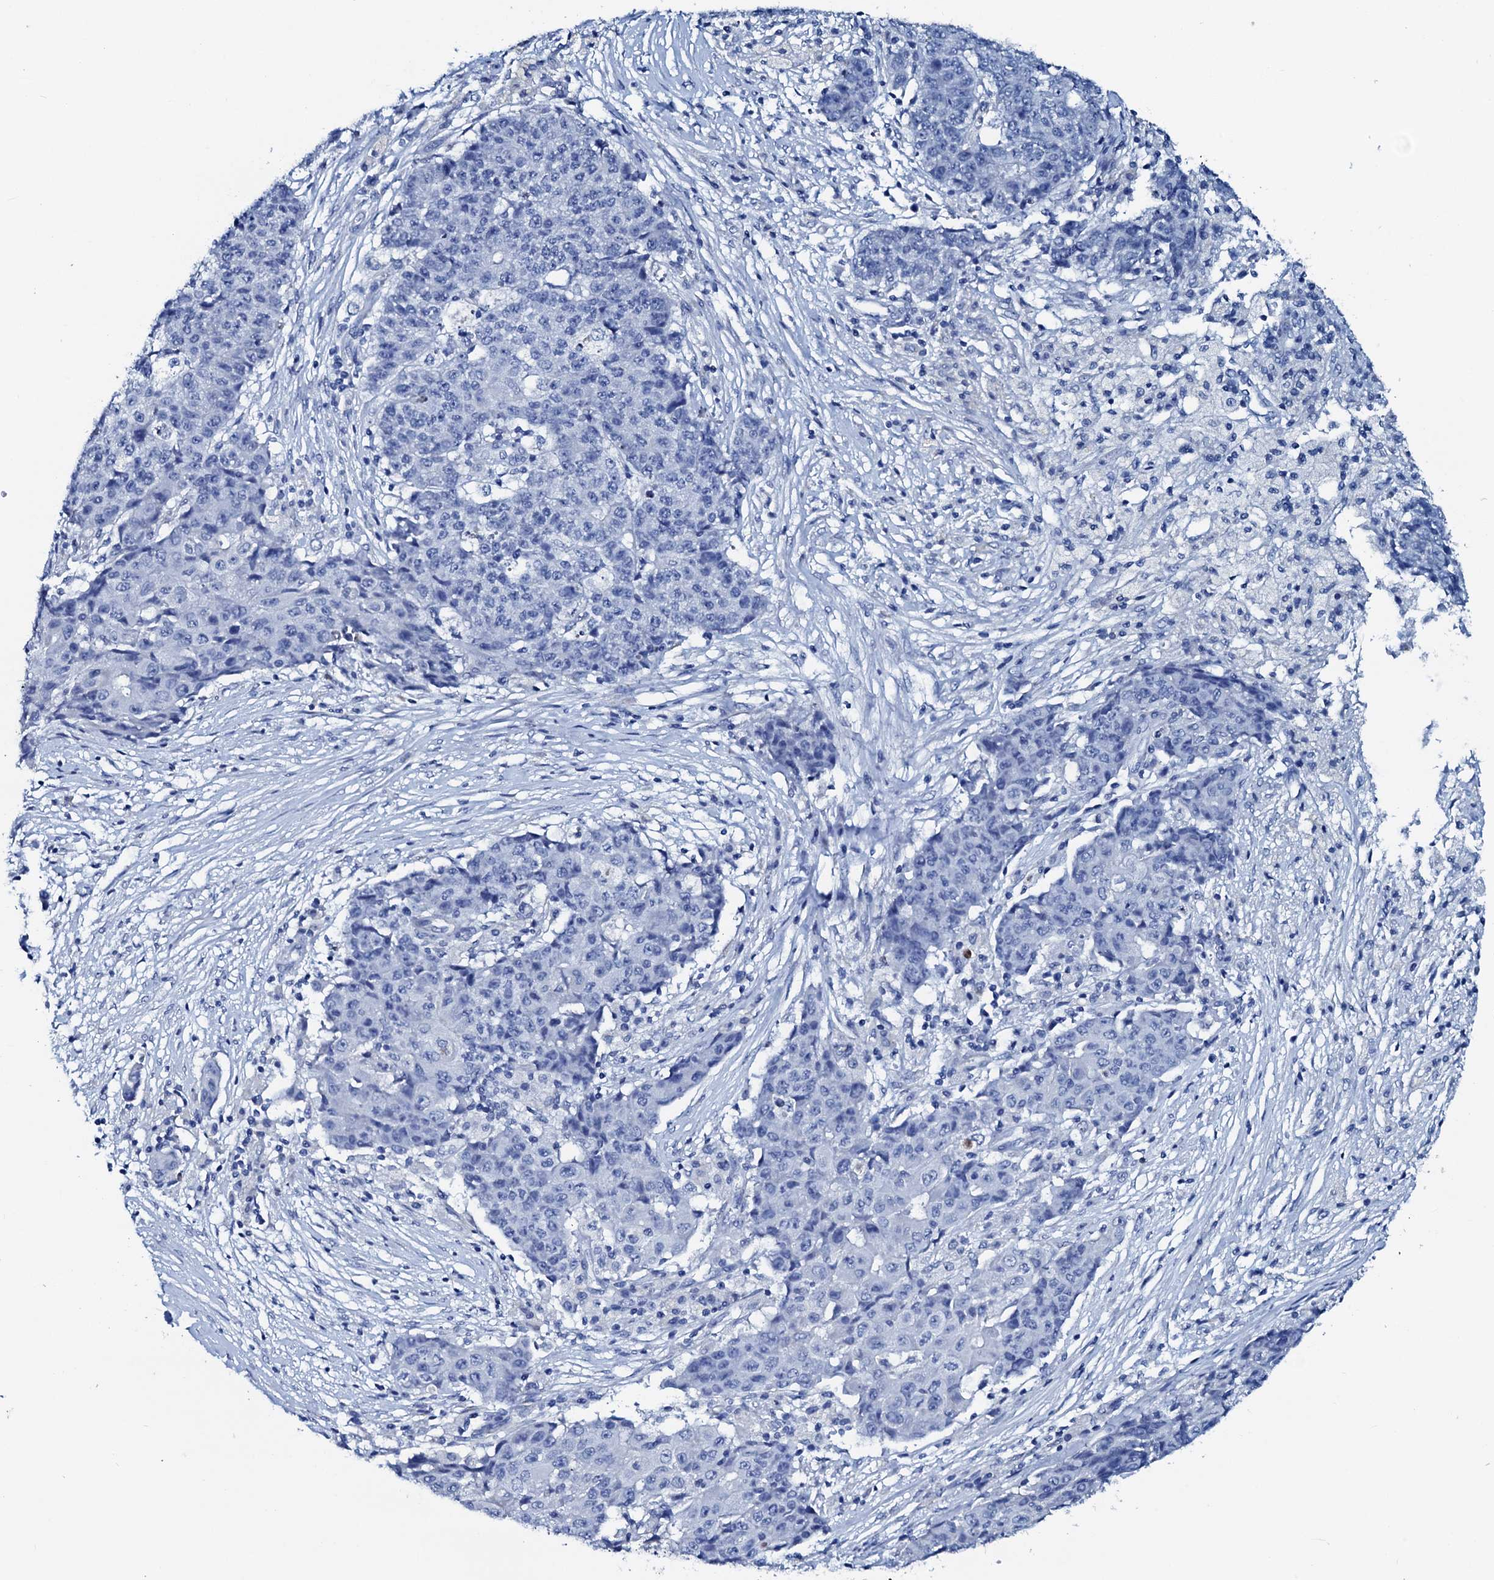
{"staining": {"intensity": "negative", "quantity": "none", "location": "none"}, "tissue": "ovarian cancer", "cell_type": "Tumor cells", "image_type": "cancer", "snomed": [{"axis": "morphology", "description": "Carcinoma, endometroid"}, {"axis": "topography", "description": "Ovary"}], "caption": "Ovarian cancer was stained to show a protein in brown. There is no significant positivity in tumor cells. (DAB (3,3'-diaminobenzidine) IHC visualized using brightfield microscopy, high magnification).", "gene": "AMER2", "patient": {"sex": "female", "age": 42}}